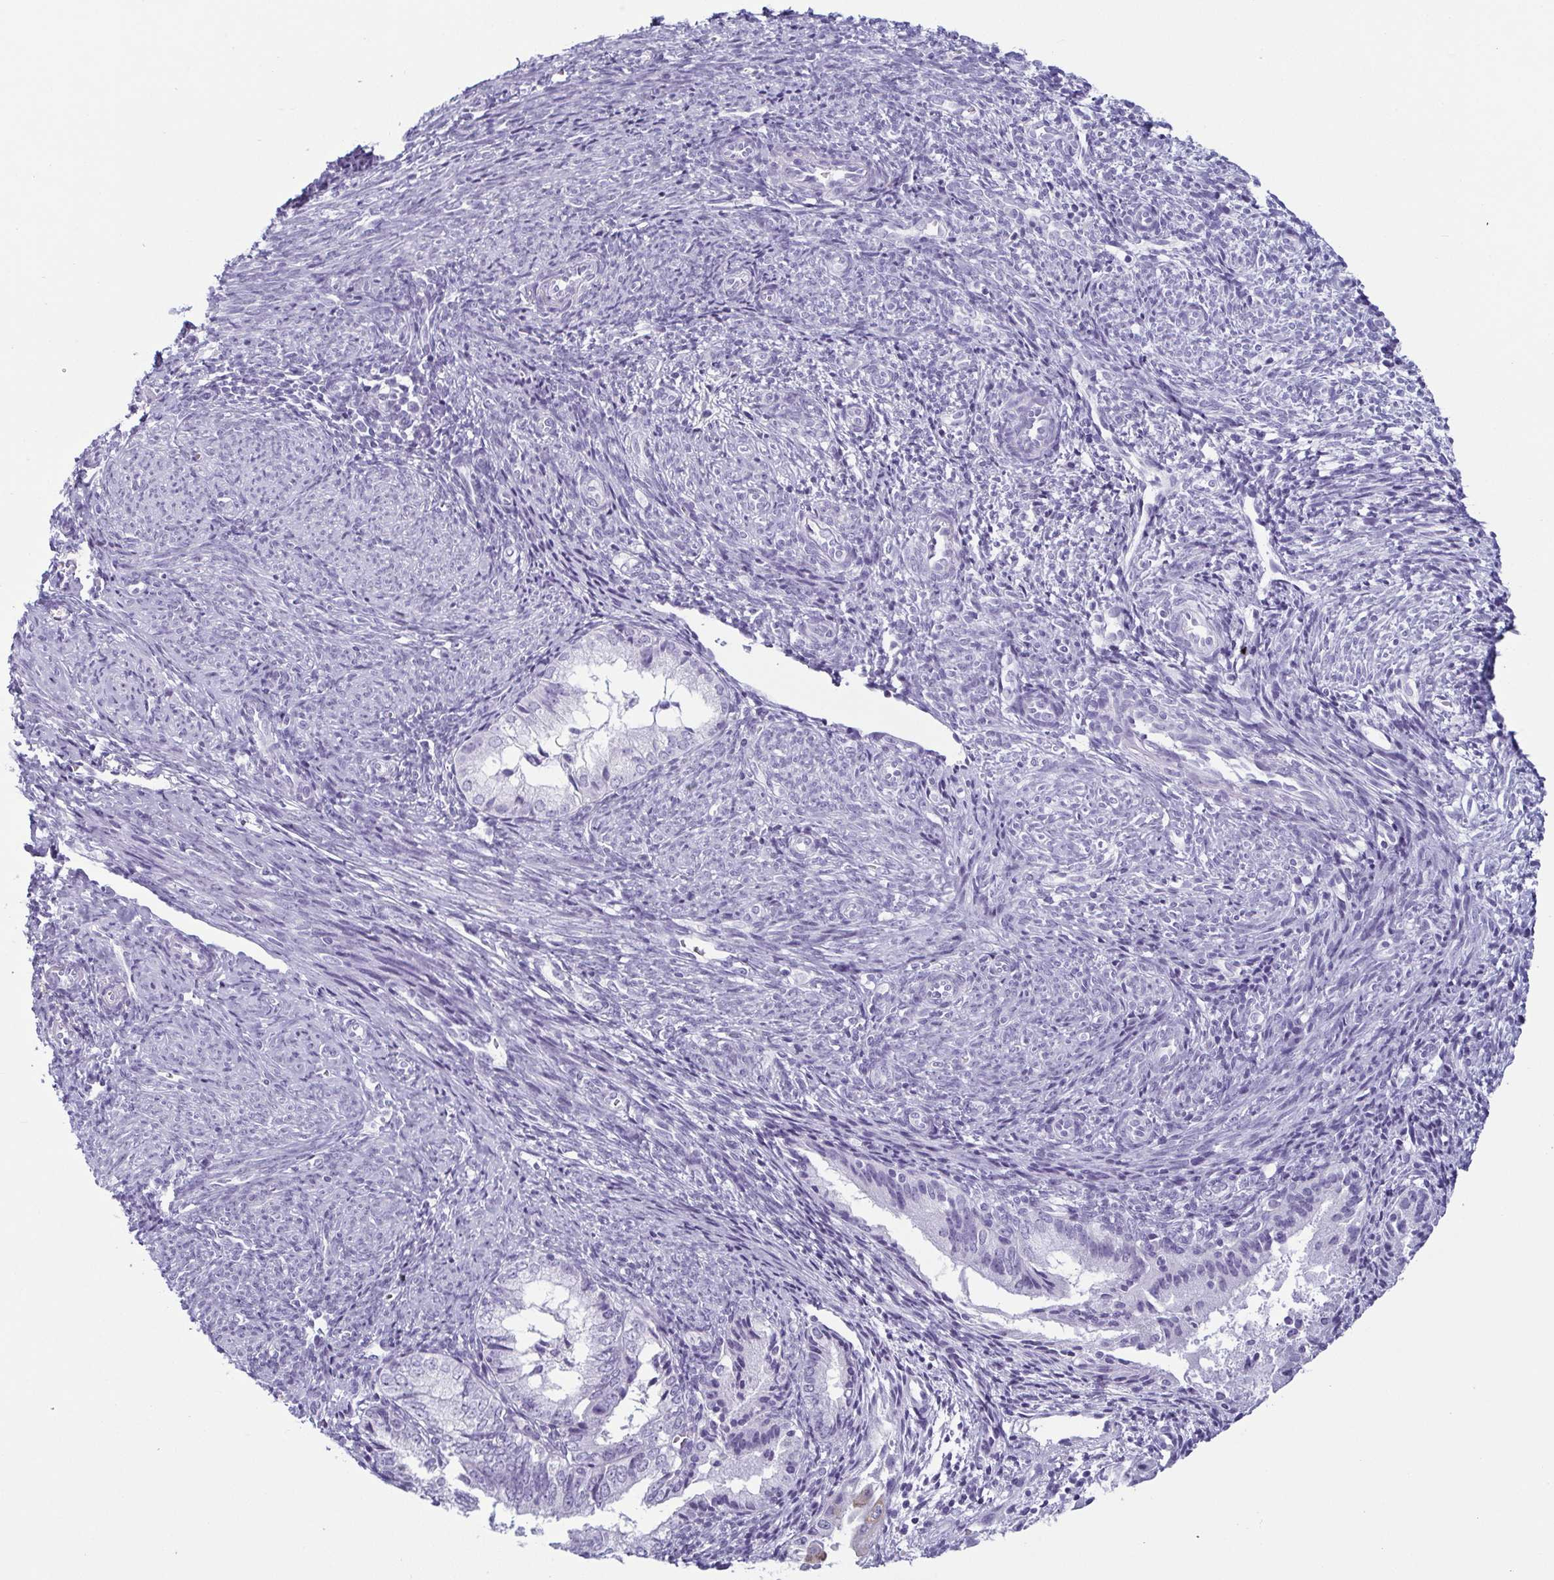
{"staining": {"intensity": "negative", "quantity": "none", "location": "none"}, "tissue": "endometrial cancer", "cell_type": "Tumor cells", "image_type": "cancer", "snomed": [{"axis": "morphology", "description": "Adenocarcinoma, NOS"}, {"axis": "topography", "description": "Endometrium"}], "caption": "Immunohistochemistry micrograph of human endometrial cancer (adenocarcinoma) stained for a protein (brown), which displays no expression in tumor cells.", "gene": "KRT78", "patient": {"sex": "female", "age": 55}}